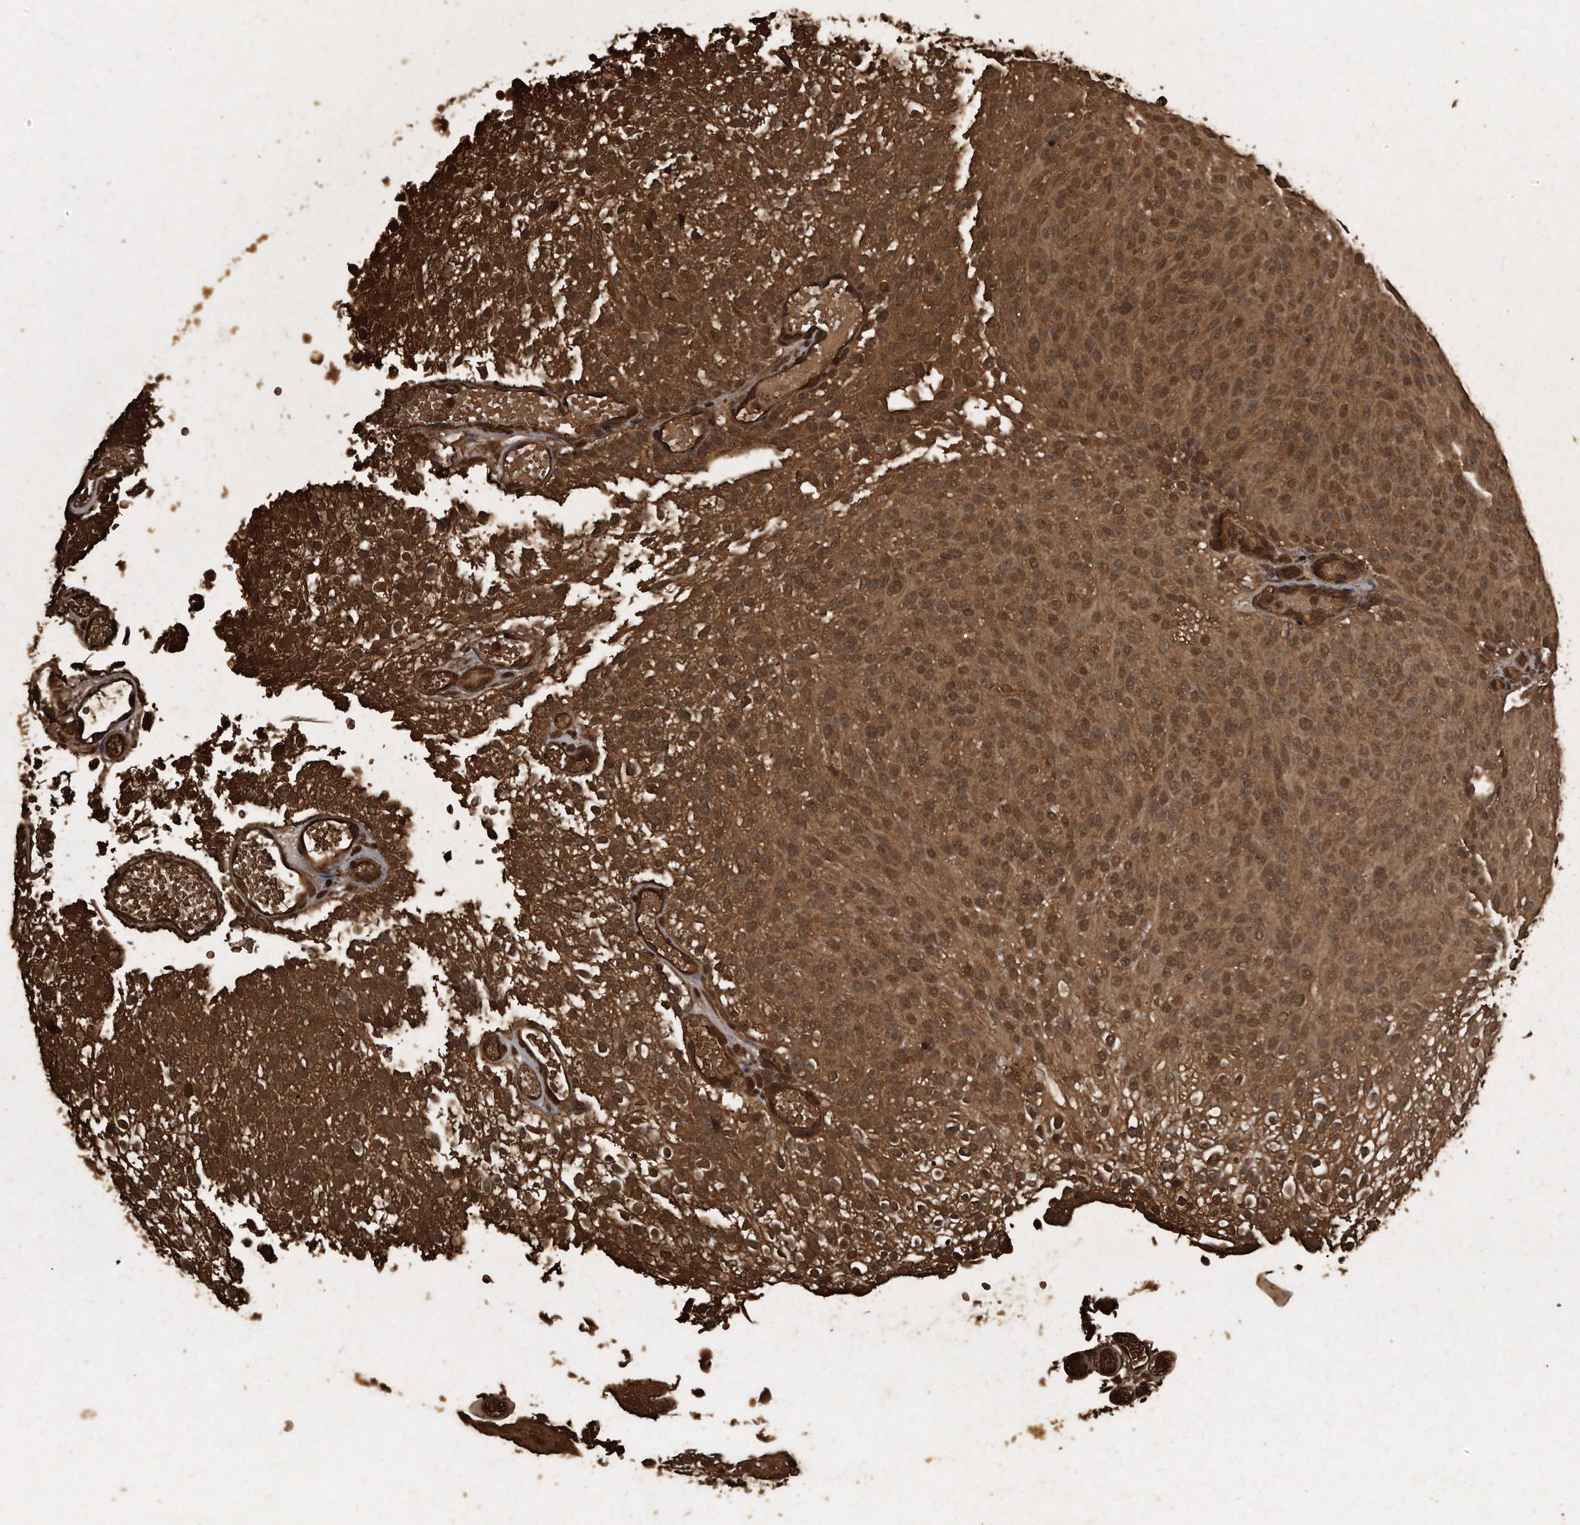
{"staining": {"intensity": "strong", "quantity": ">75%", "location": "cytoplasmic/membranous,nuclear"}, "tissue": "urothelial cancer", "cell_type": "Tumor cells", "image_type": "cancer", "snomed": [{"axis": "morphology", "description": "Urothelial carcinoma, Low grade"}, {"axis": "topography", "description": "Urinary bladder"}], "caption": "A high-resolution histopathology image shows IHC staining of urothelial carcinoma (low-grade), which displays strong cytoplasmic/membranous and nuclear staining in about >75% of tumor cells.", "gene": "CFLAR", "patient": {"sex": "male", "age": 78}}